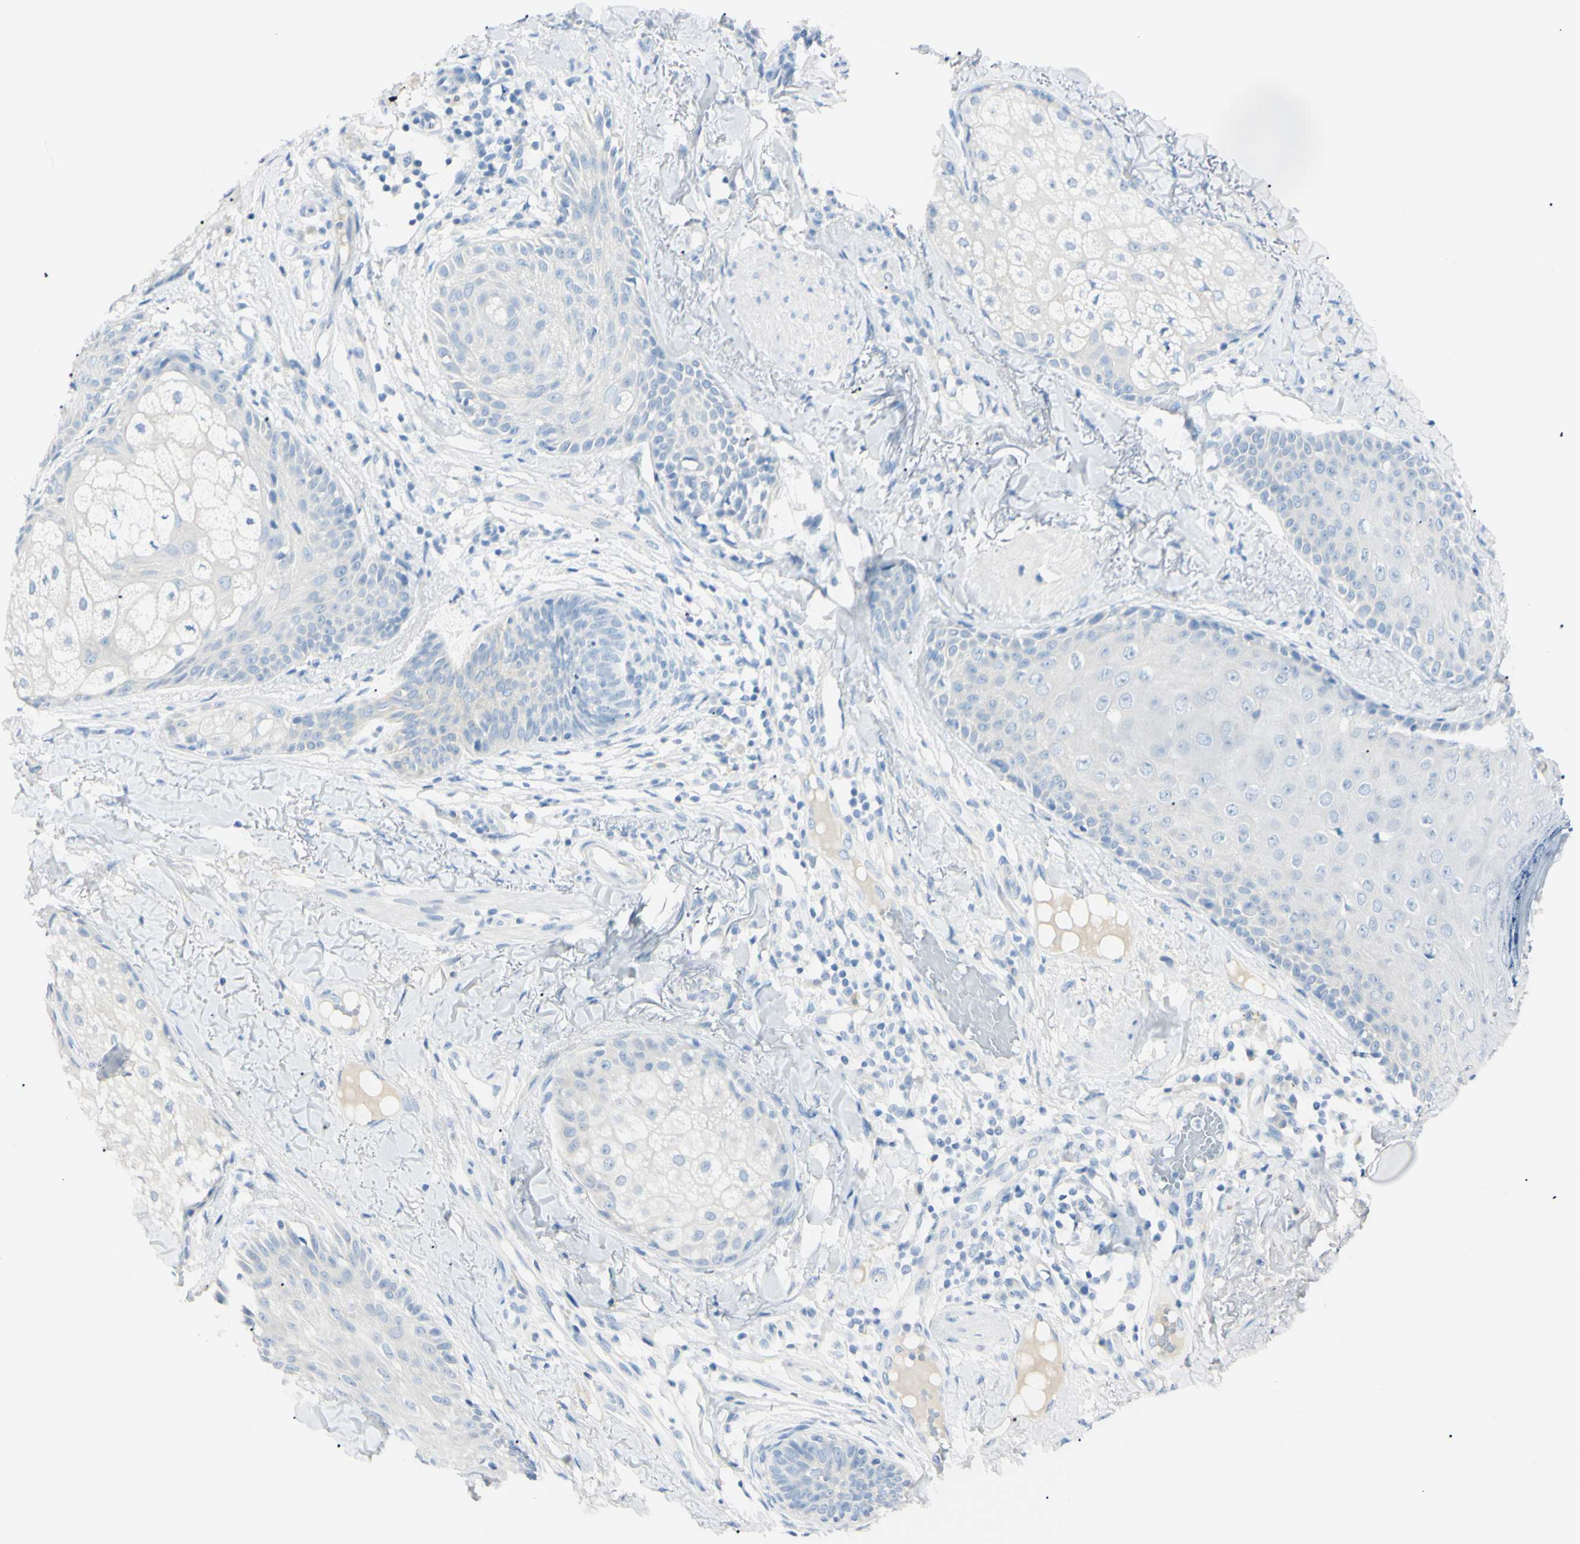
{"staining": {"intensity": "negative", "quantity": "none", "location": "none"}, "tissue": "skin cancer", "cell_type": "Tumor cells", "image_type": "cancer", "snomed": [{"axis": "morphology", "description": "Normal tissue, NOS"}, {"axis": "morphology", "description": "Basal cell carcinoma"}, {"axis": "topography", "description": "Skin"}], "caption": "Tumor cells are negative for protein expression in human skin basal cell carcinoma. Nuclei are stained in blue.", "gene": "FOLH1", "patient": {"sex": "male", "age": 52}}